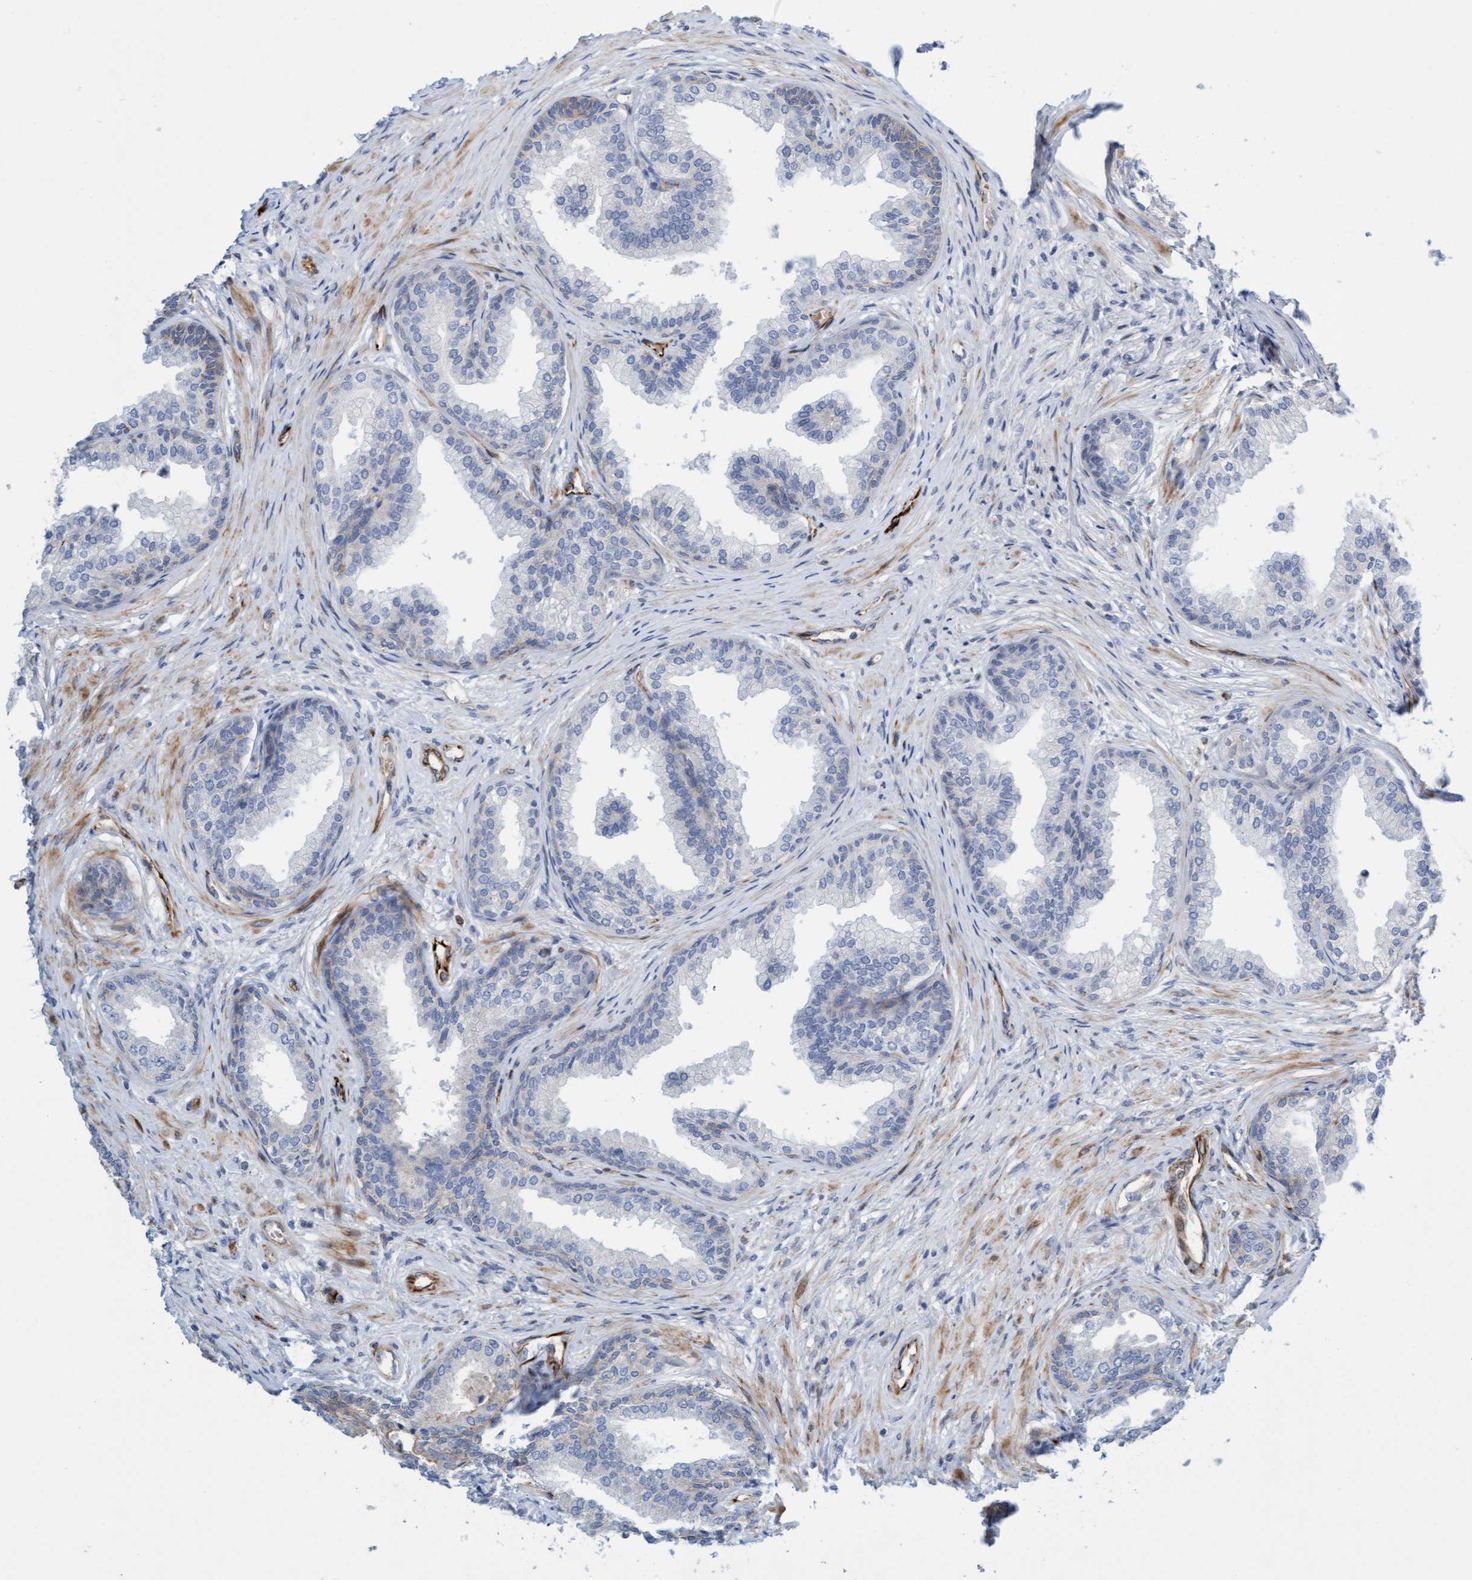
{"staining": {"intensity": "negative", "quantity": "none", "location": "none"}, "tissue": "prostate", "cell_type": "Glandular cells", "image_type": "normal", "snomed": [{"axis": "morphology", "description": "Normal tissue, NOS"}, {"axis": "topography", "description": "Prostate"}], "caption": "An IHC histopathology image of unremarkable prostate is shown. There is no staining in glandular cells of prostate. (DAB IHC with hematoxylin counter stain).", "gene": "POLG2", "patient": {"sex": "male", "age": 76}}